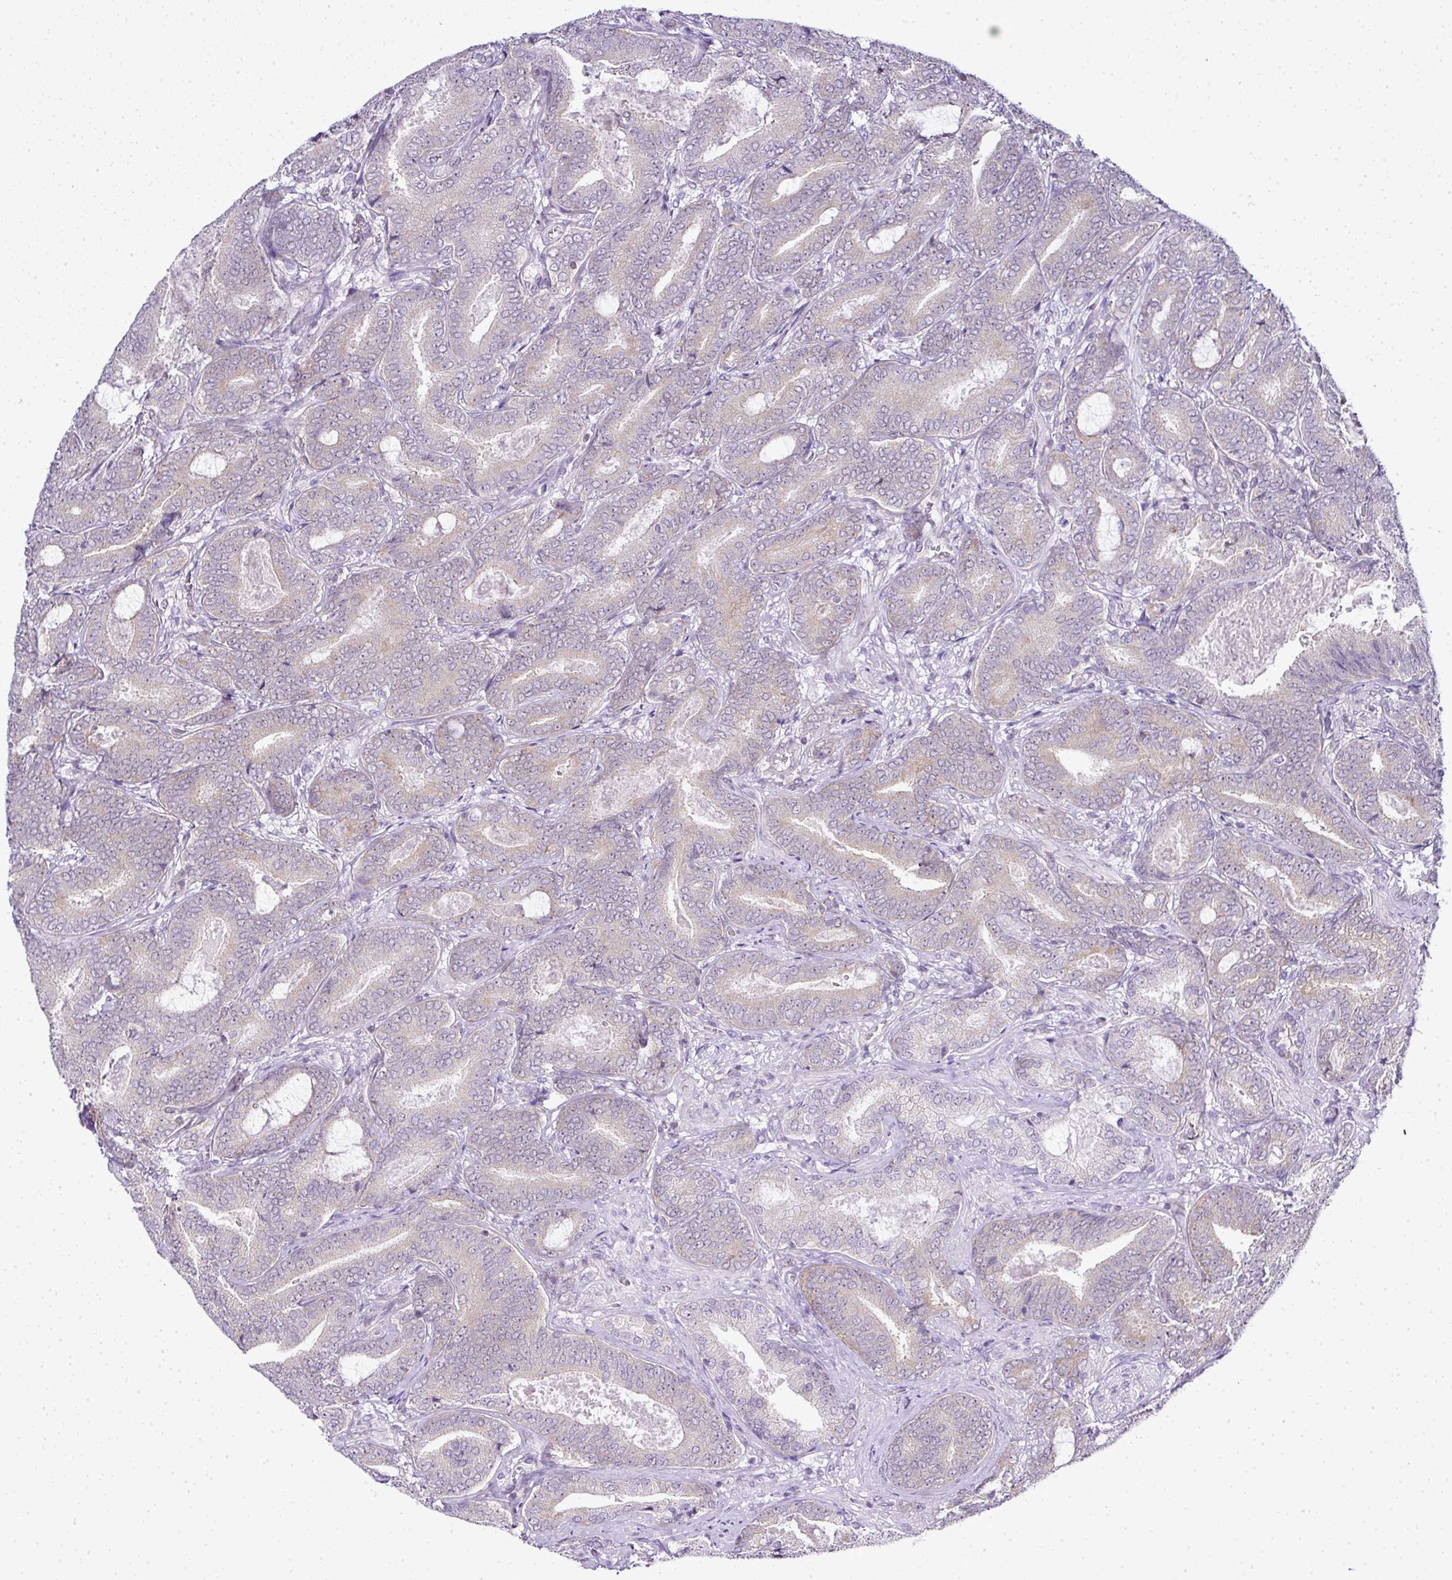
{"staining": {"intensity": "negative", "quantity": "none", "location": "none"}, "tissue": "prostate cancer", "cell_type": "Tumor cells", "image_type": "cancer", "snomed": [{"axis": "morphology", "description": "Adenocarcinoma, Low grade"}, {"axis": "topography", "description": "Prostate and seminal vesicle, NOS"}], "caption": "High power microscopy micrograph of an immunohistochemistry photomicrograph of prostate cancer (adenocarcinoma (low-grade)), revealing no significant expression in tumor cells.", "gene": "FAM32A", "patient": {"sex": "male", "age": 61}}